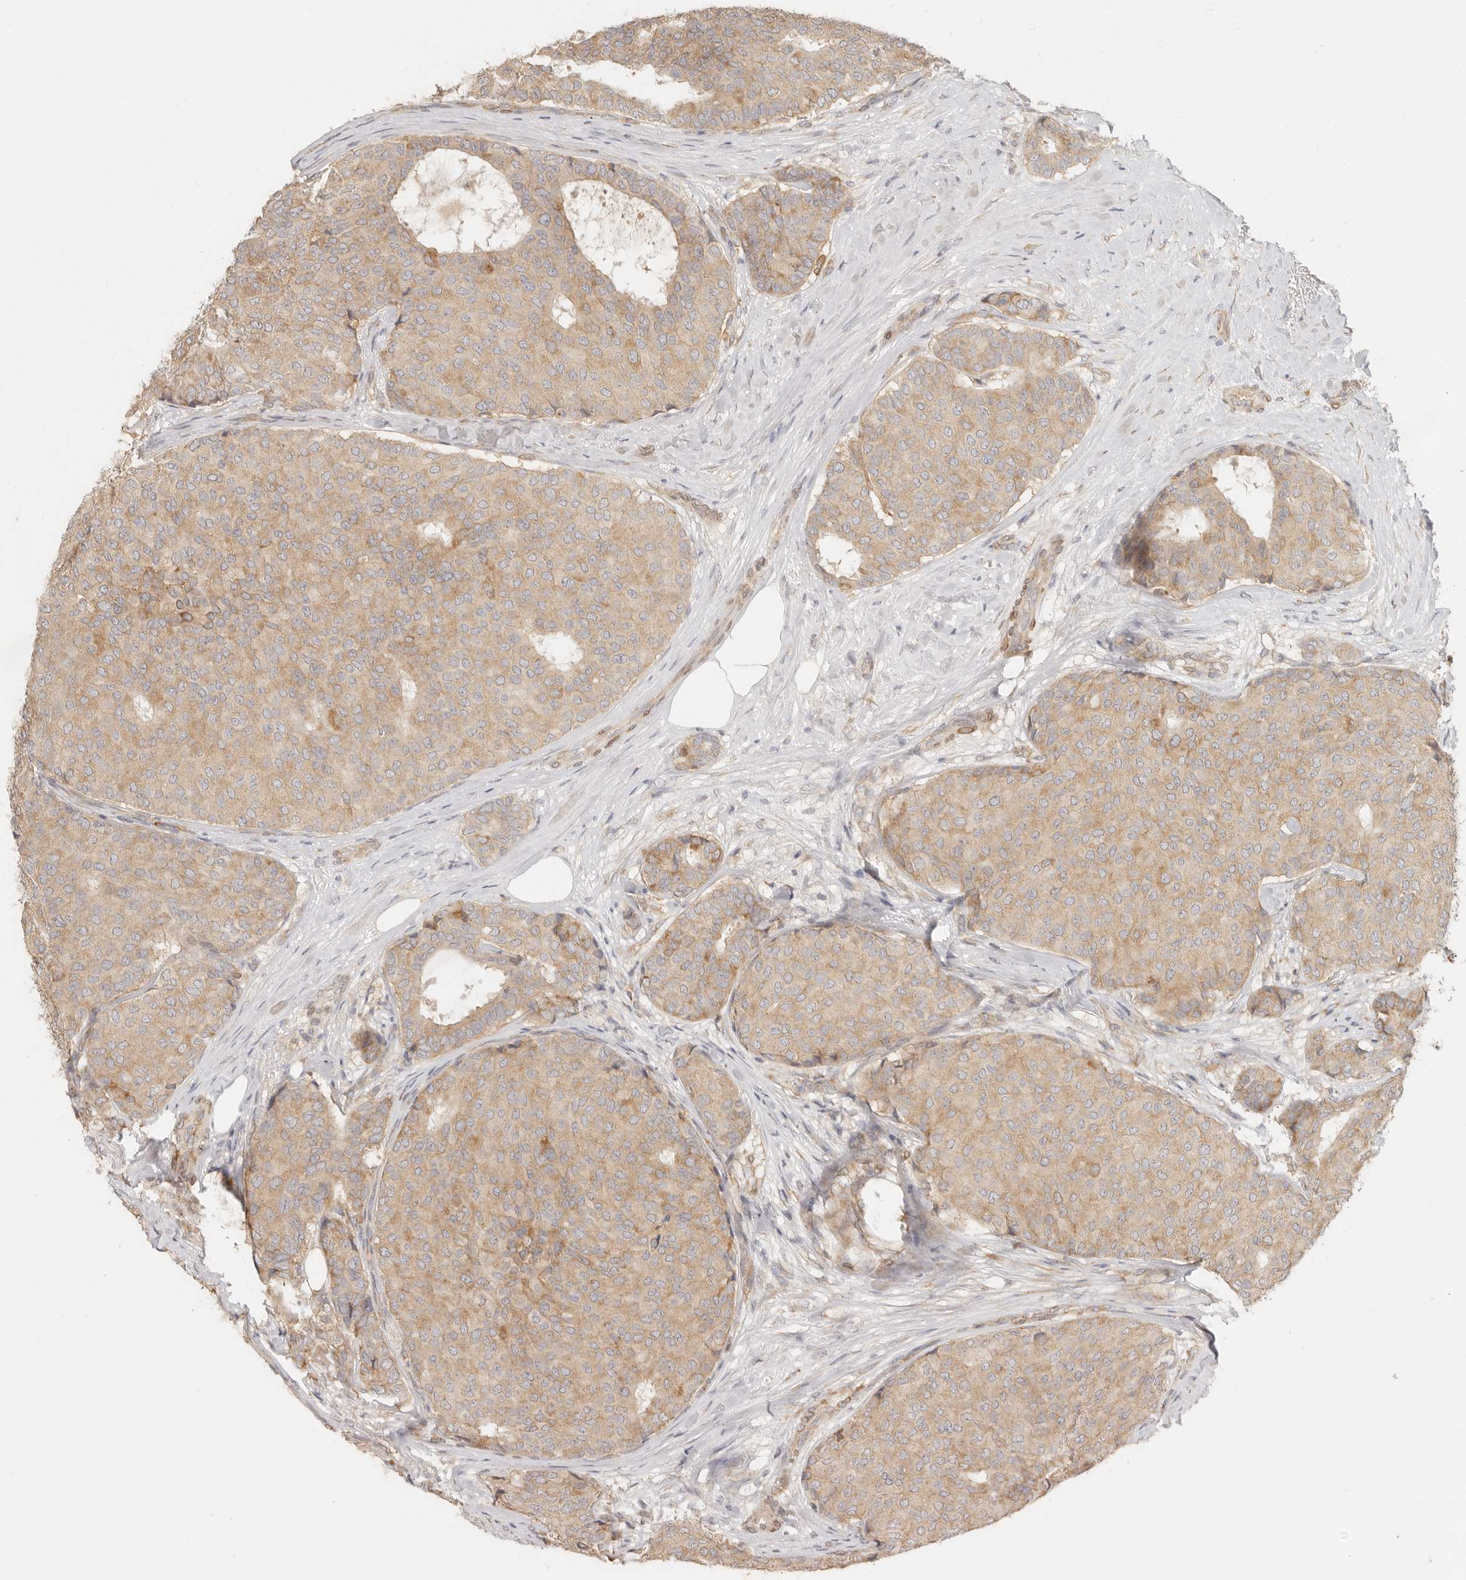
{"staining": {"intensity": "weak", "quantity": ">75%", "location": "cytoplasmic/membranous"}, "tissue": "breast cancer", "cell_type": "Tumor cells", "image_type": "cancer", "snomed": [{"axis": "morphology", "description": "Duct carcinoma"}, {"axis": "topography", "description": "Breast"}], "caption": "DAB (3,3'-diaminobenzidine) immunohistochemical staining of breast intraductal carcinoma reveals weak cytoplasmic/membranous protein positivity in approximately >75% of tumor cells.", "gene": "PABPC4", "patient": {"sex": "female", "age": 75}}